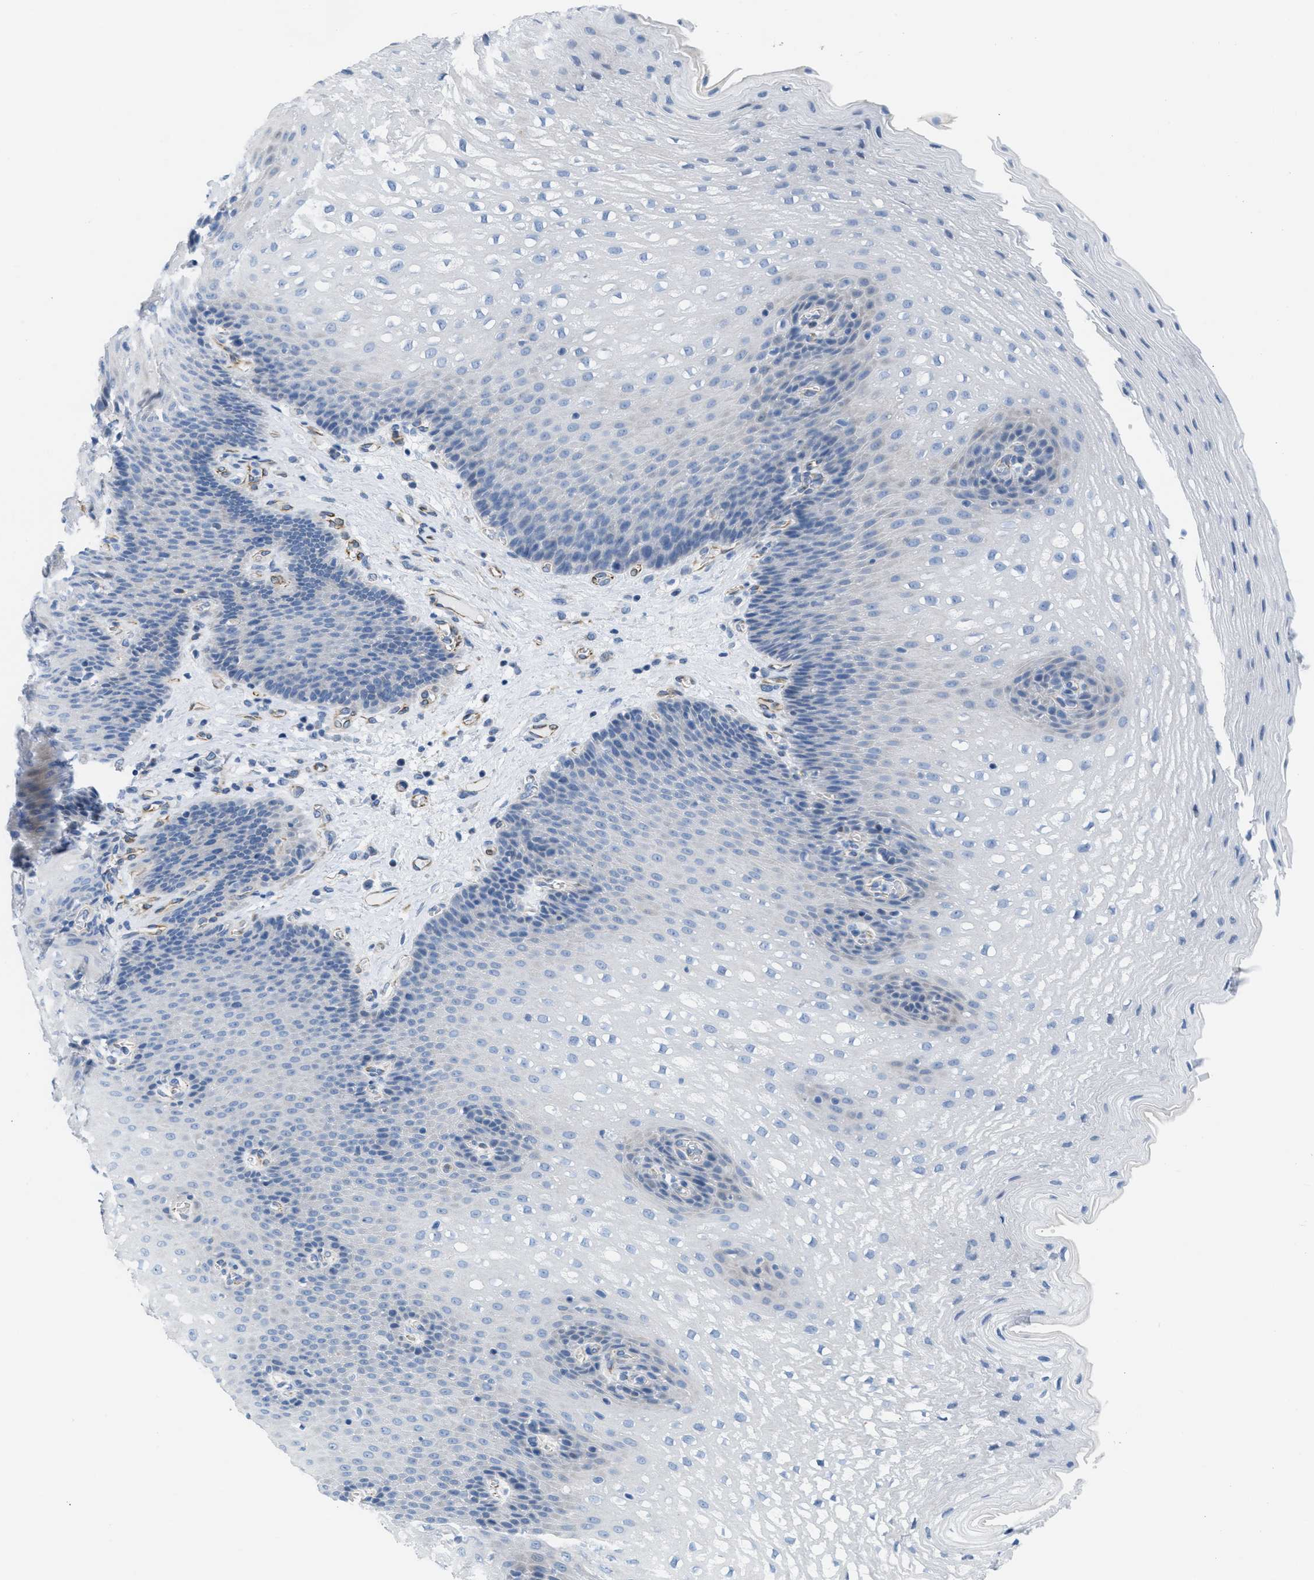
{"staining": {"intensity": "negative", "quantity": "none", "location": "none"}, "tissue": "esophagus", "cell_type": "Squamous epithelial cells", "image_type": "normal", "snomed": [{"axis": "morphology", "description": "Normal tissue, NOS"}, {"axis": "topography", "description": "Esophagus"}], "caption": "Esophagus stained for a protein using immunohistochemistry shows no staining squamous epithelial cells.", "gene": "SLC12A1", "patient": {"sex": "male", "age": 48}}